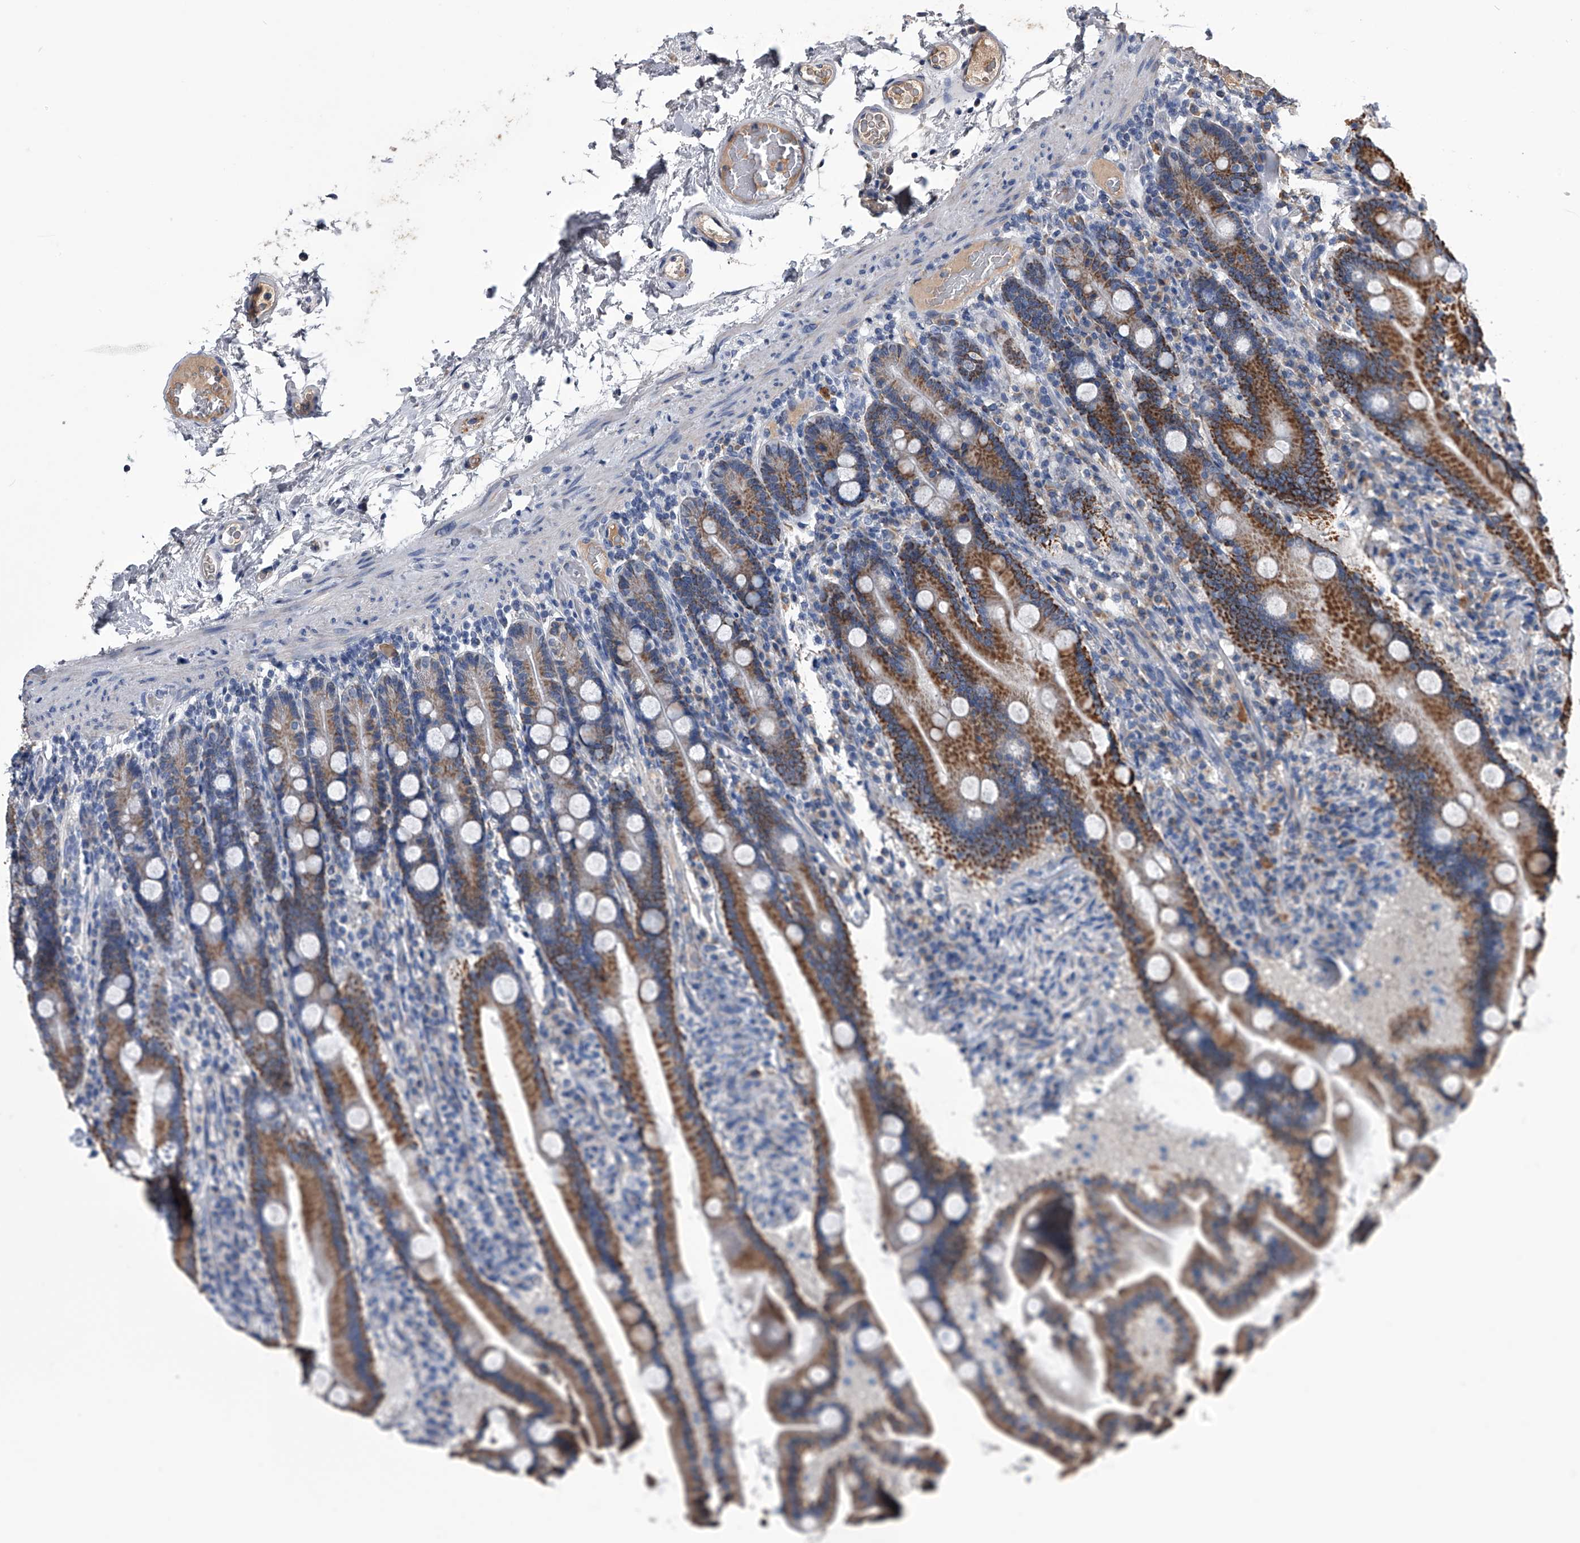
{"staining": {"intensity": "strong", "quantity": ">75%", "location": "cytoplasmic/membranous"}, "tissue": "duodenum", "cell_type": "Glandular cells", "image_type": "normal", "snomed": [{"axis": "morphology", "description": "Normal tissue, NOS"}, {"axis": "topography", "description": "Duodenum"}], "caption": "Strong cytoplasmic/membranous positivity is appreciated in about >75% of glandular cells in benign duodenum.", "gene": "OAT", "patient": {"sex": "male", "age": 55}}